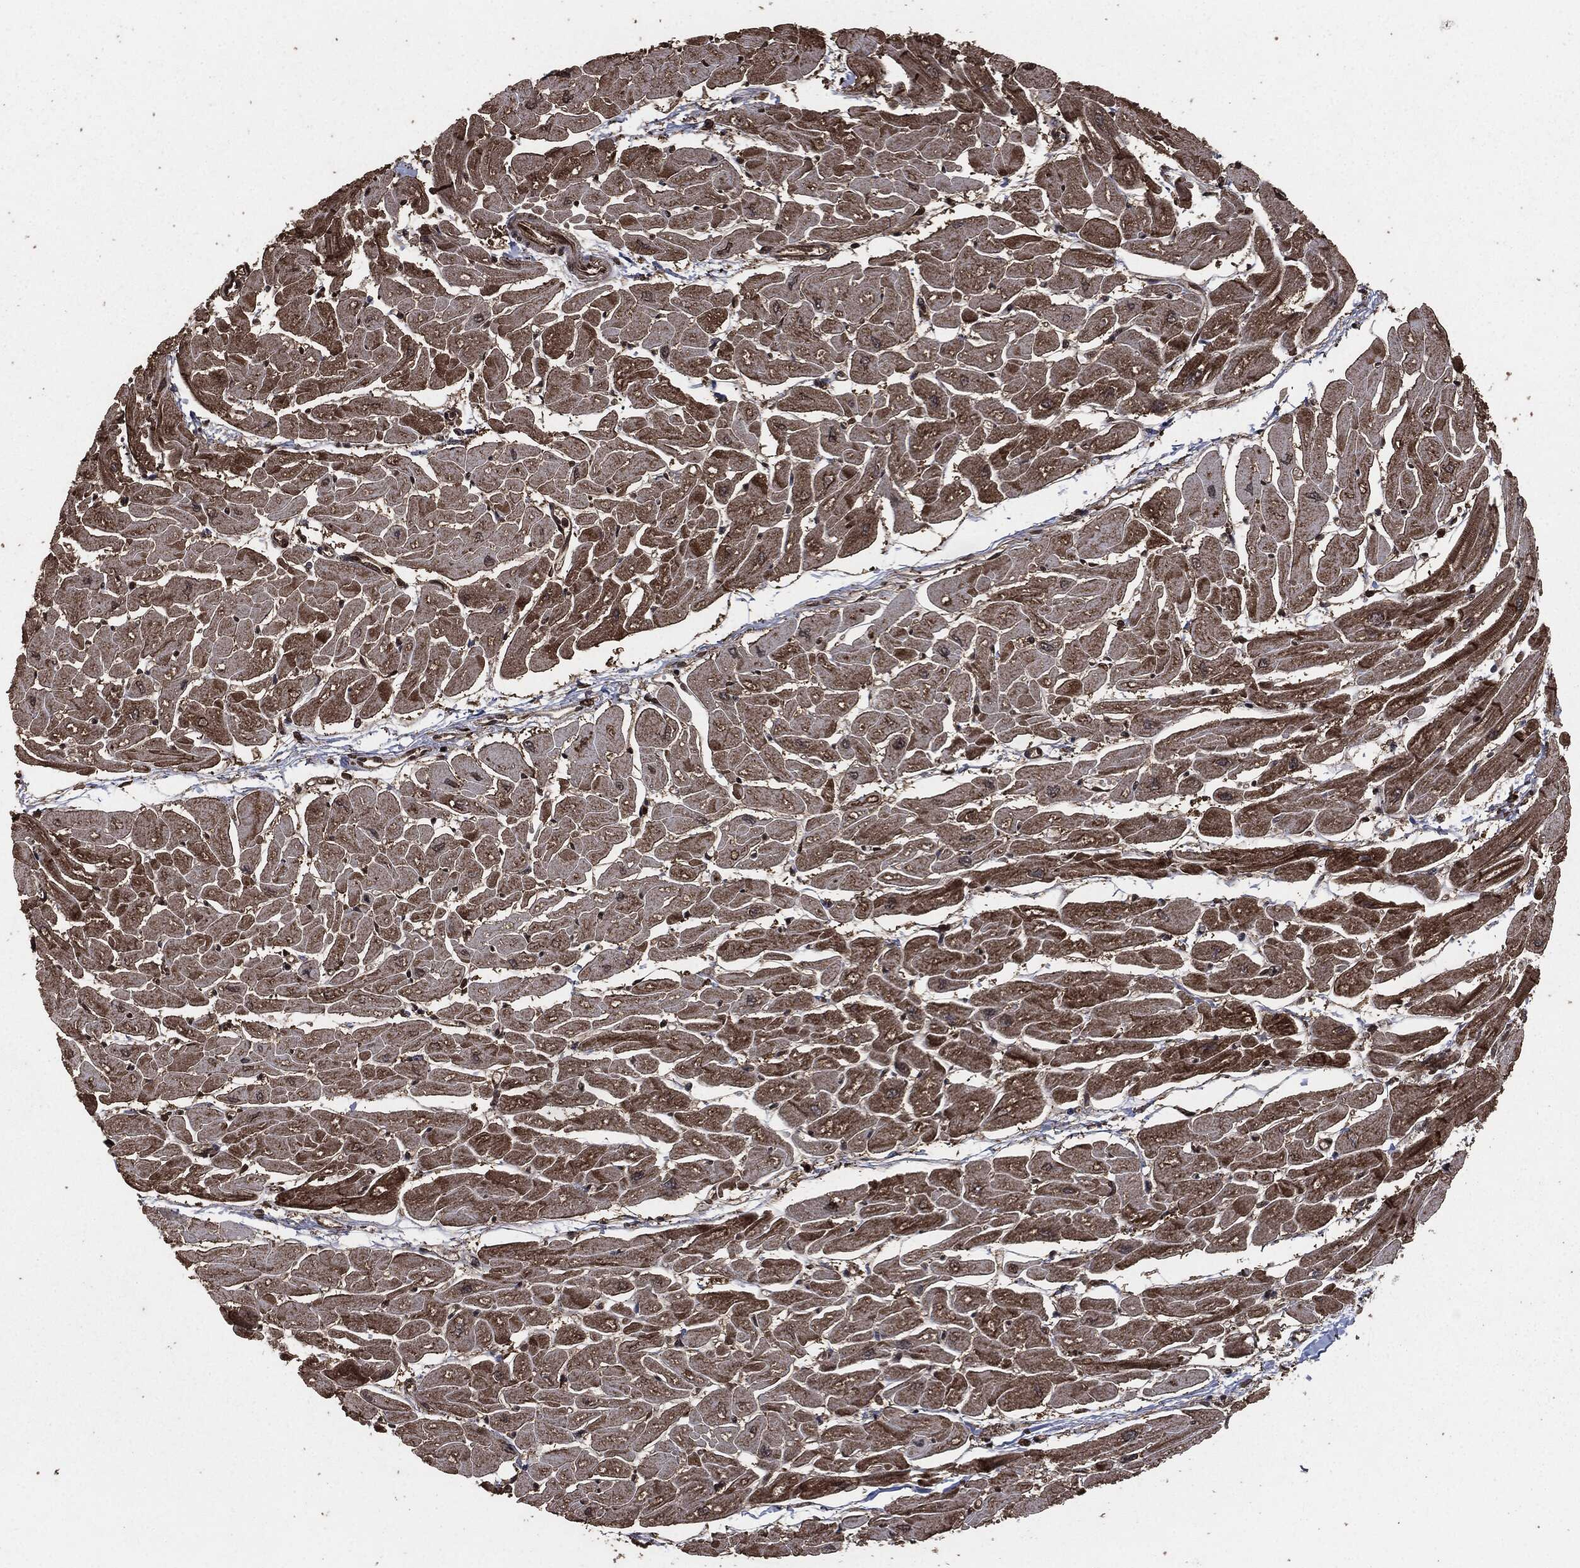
{"staining": {"intensity": "strong", "quantity": "25%-75%", "location": "cytoplasmic/membranous"}, "tissue": "heart muscle", "cell_type": "Cardiomyocytes", "image_type": "normal", "snomed": [{"axis": "morphology", "description": "Normal tissue, NOS"}, {"axis": "topography", "description": "Heart"}], "caption": "An IHC micrograph of normal tissue is shown. Protein staining in brown shows strong cytoplasmic/membranous positivity in heart muscle within cardiomyocytes.", "gene": "EGFR", "patient": {"sex": "male", "age": 57}}